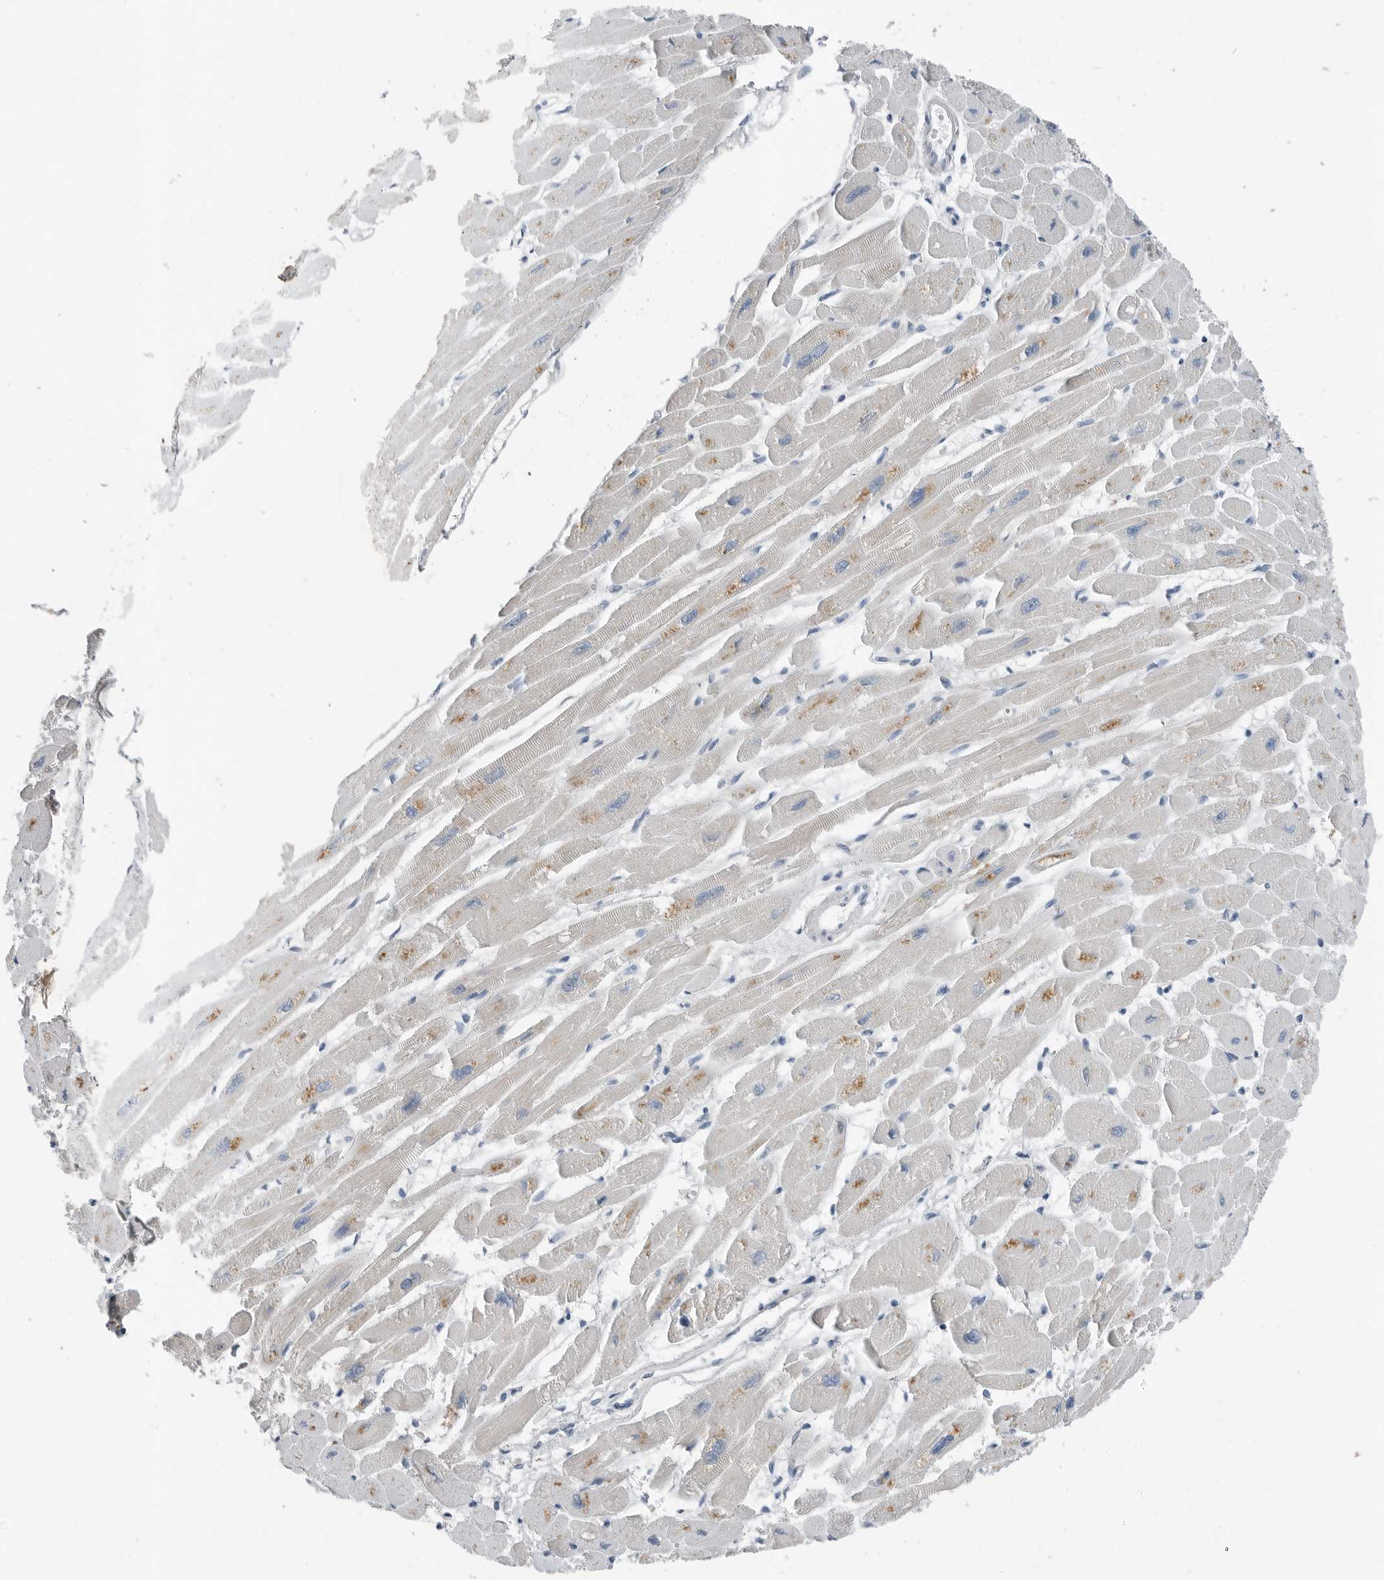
{"staining": {"intensity": "moderate", "quantity": "<25%", "location": "cytoplasmic/membranous"}, "tissue": "heart muscle", "cell_type": "Cardiomyocytes", "image_type": "normal", "snomed": [{"axis": "morphology", "description": "Normal tissue, NOS"}, {"axis": "topography", "description": "Heart"}], "caption": "Cardiomyocytes show low levels of moderate cytoplasmic/membranous expression in approximately <25% of cells in normal human heart muscle.", "gene": "SERPINB7", "patient": {"sex": "female", "age": 54}}